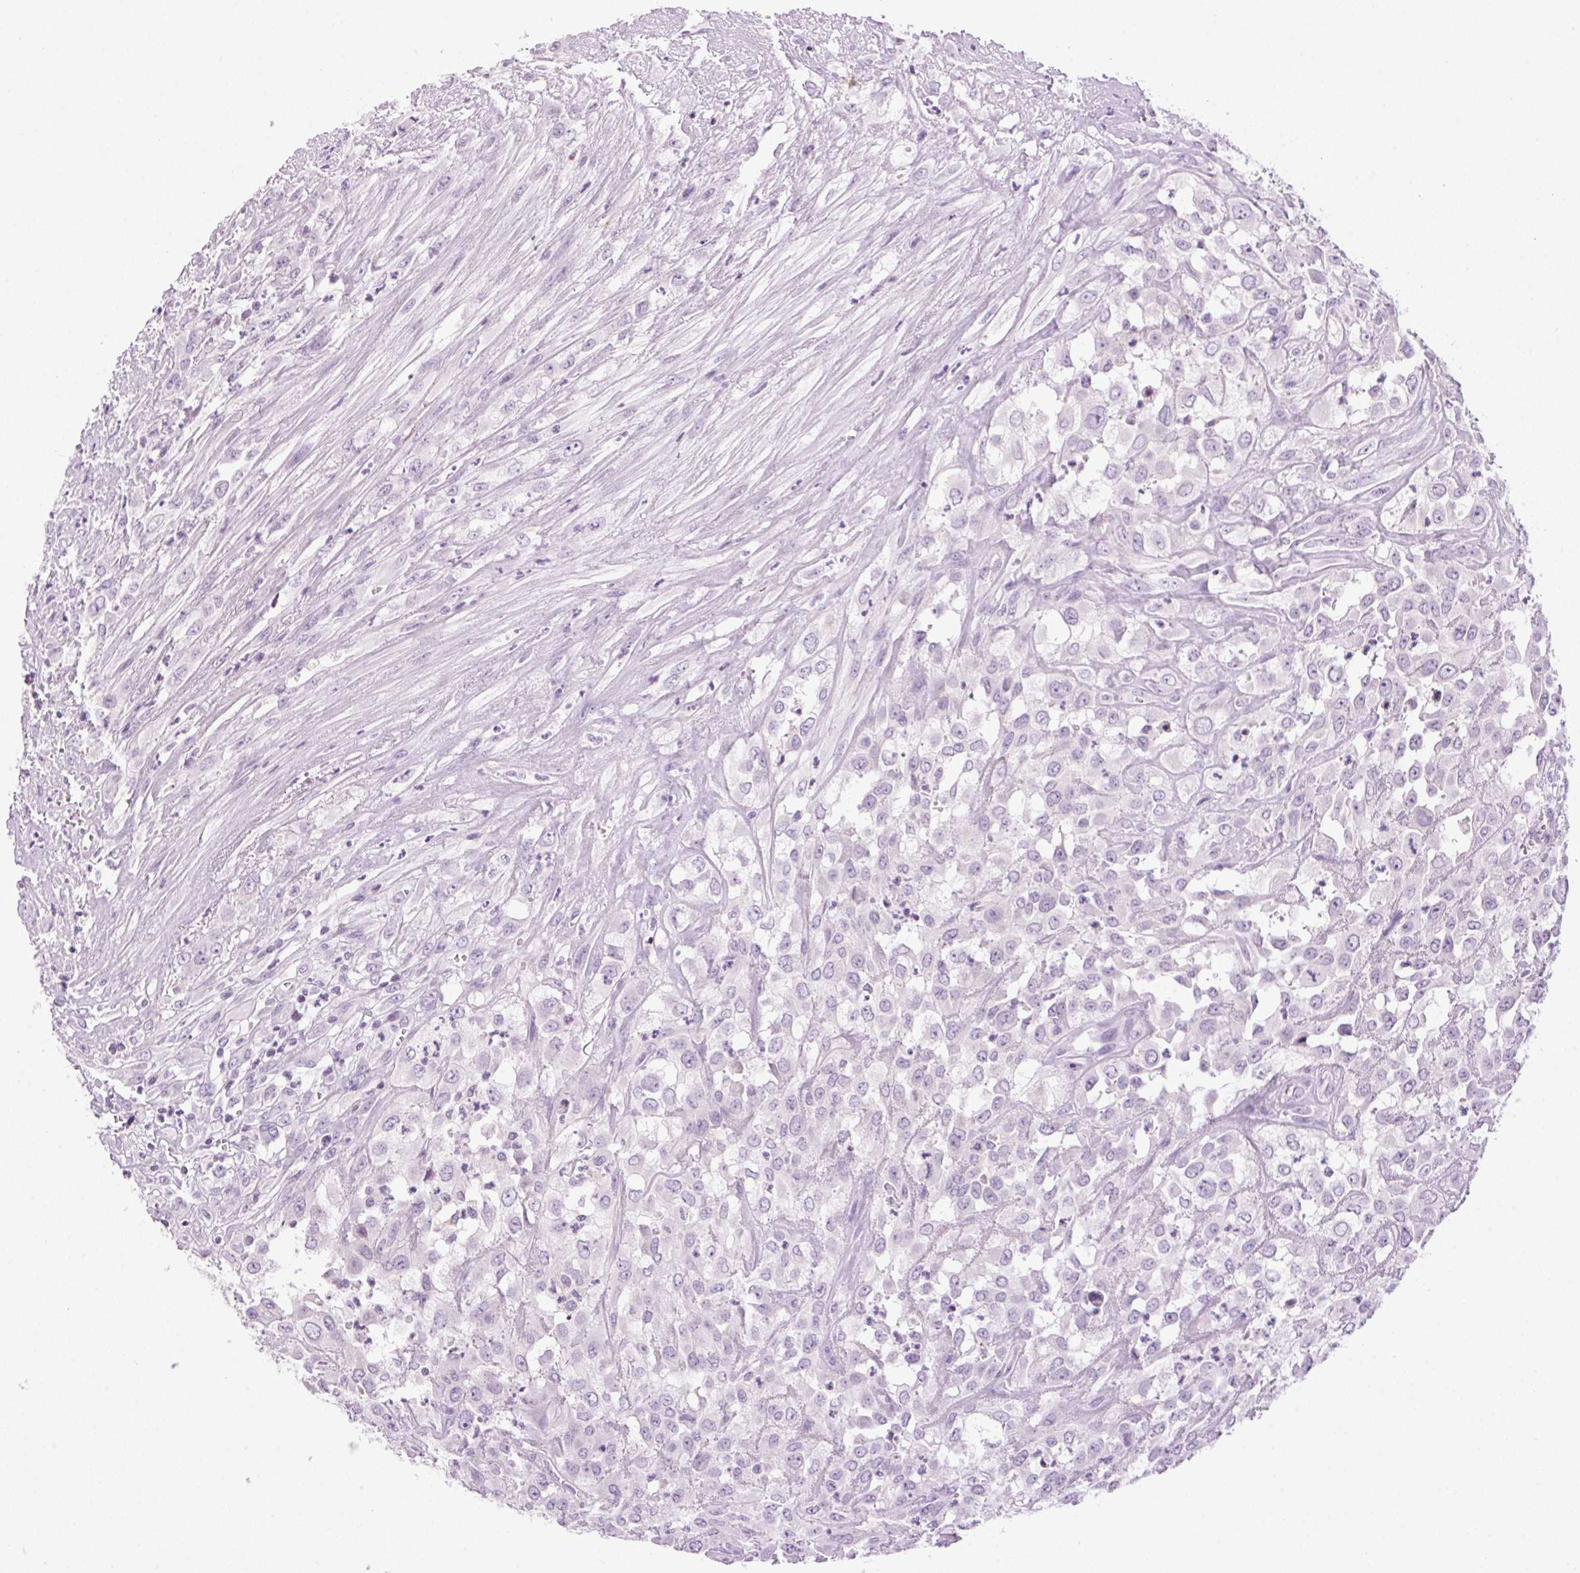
{"staining": {"intensity": "negative", "quantity": "none", "location": "none"}, "tissue": "urothelial cancer", "cell_type": "Tumor cells", "image_type": "cancer", "snomed": [{"axis": "morphology", "description": "Urothelial carcinoma, High grade"}, {"axis": "topography", "description": "Urinary bladder"}], "caption": "An immunohistochemistry (IHC) image of urothelial cancer is shown. There is no staining in tumor cells of urothelial cancer.", "gene": "TMEM88B", "patient": {"sex": "male", "age": 67}}